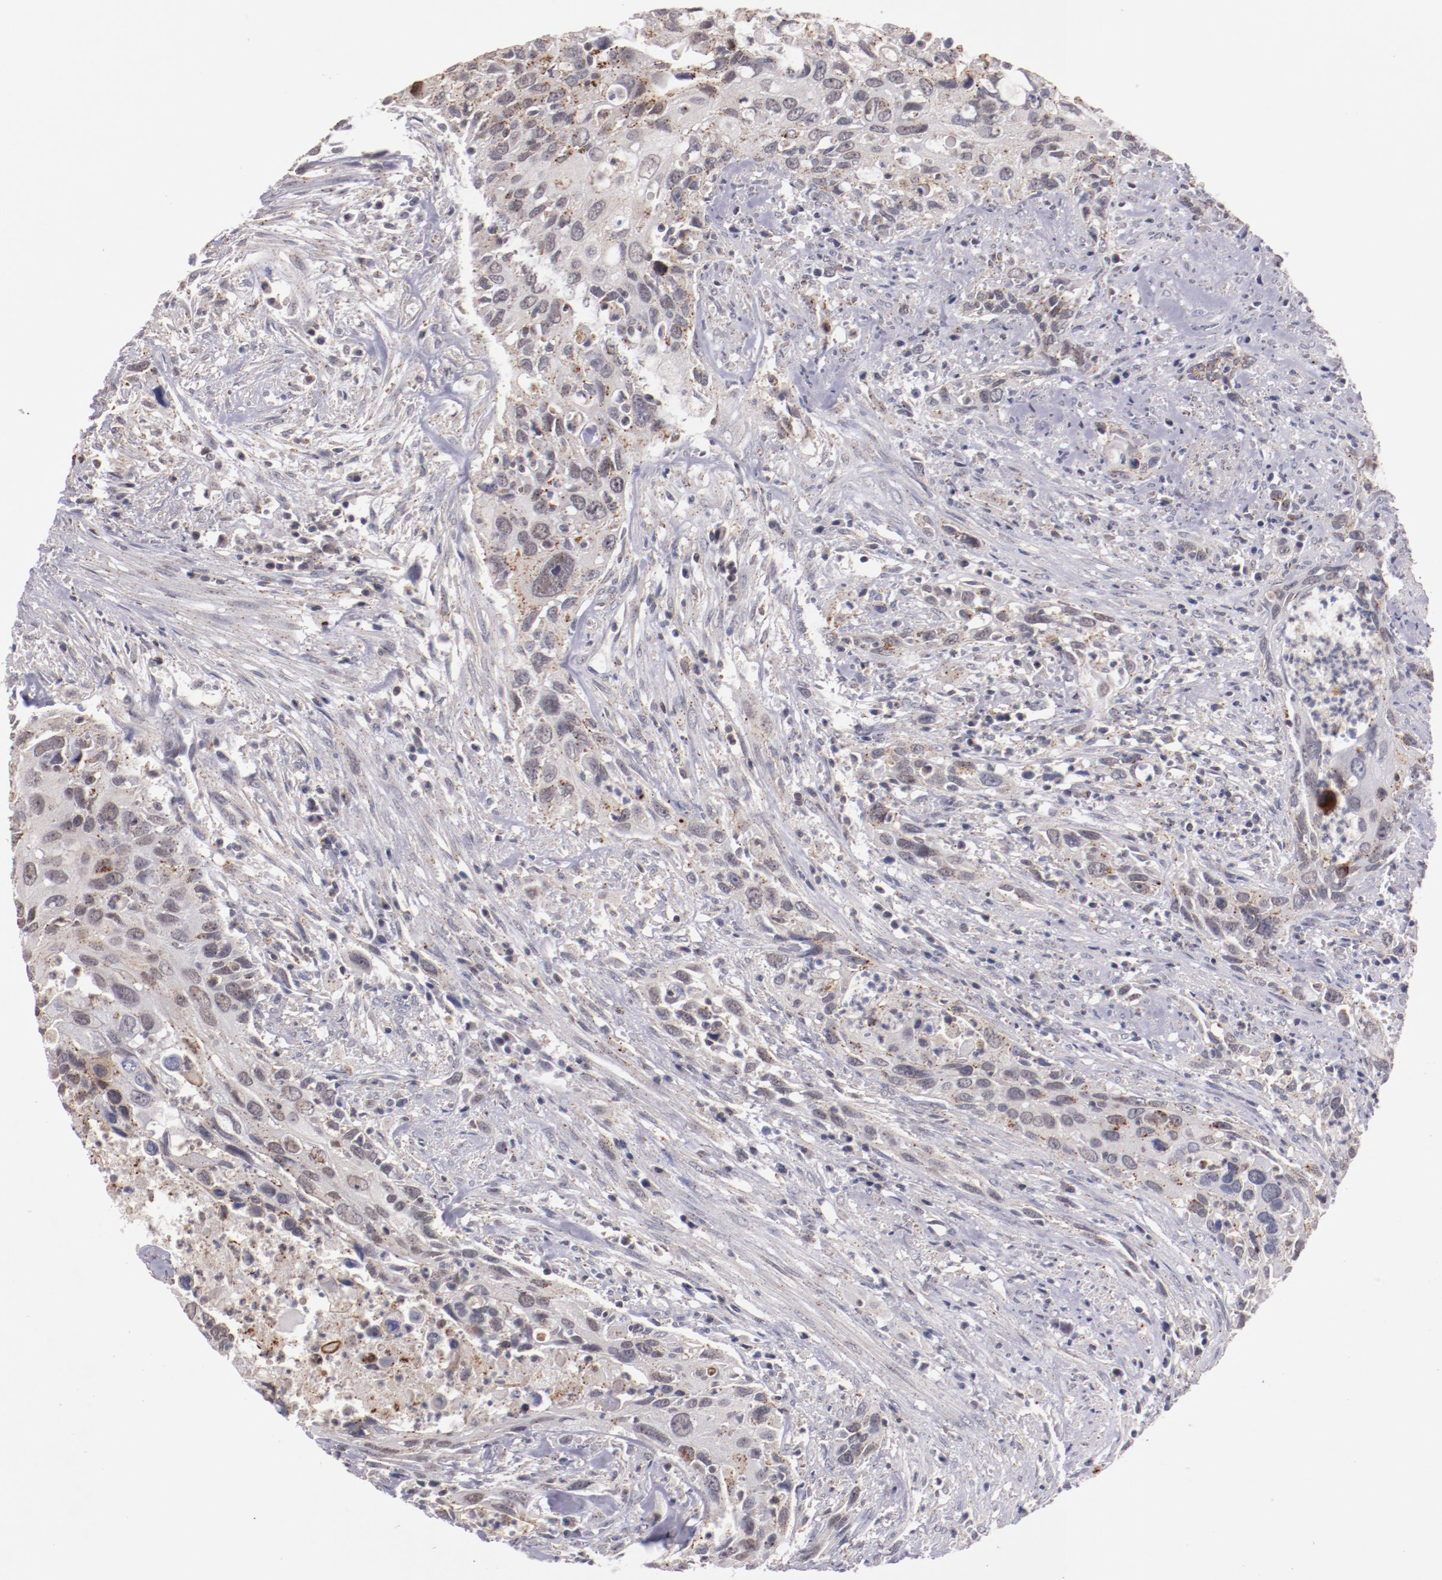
{"staining": {"intensity": "weak", "quantity": "25%-75%", "location": "cytoplasmic/membranous"}, "tissue": "urothelial cancer", "cell_type": "Tumor cells", "image_type": "cancer", "snomed": [{"axis": "morphology", "description": "Urothelial carcinoma, High grade"}, {"axis": "topography", "description": "Urinary bladder"}], "caption": "Tumor cells exhibit low levels of weak cytoplasmic/membranous expression in about 25%-75% of cells in high-grade urothelial carcinoma. (Brightfield microscopy of DAB IHC at high magnification).", "gene": "SYP", "patient": {"sex": "male", "age": 71}}